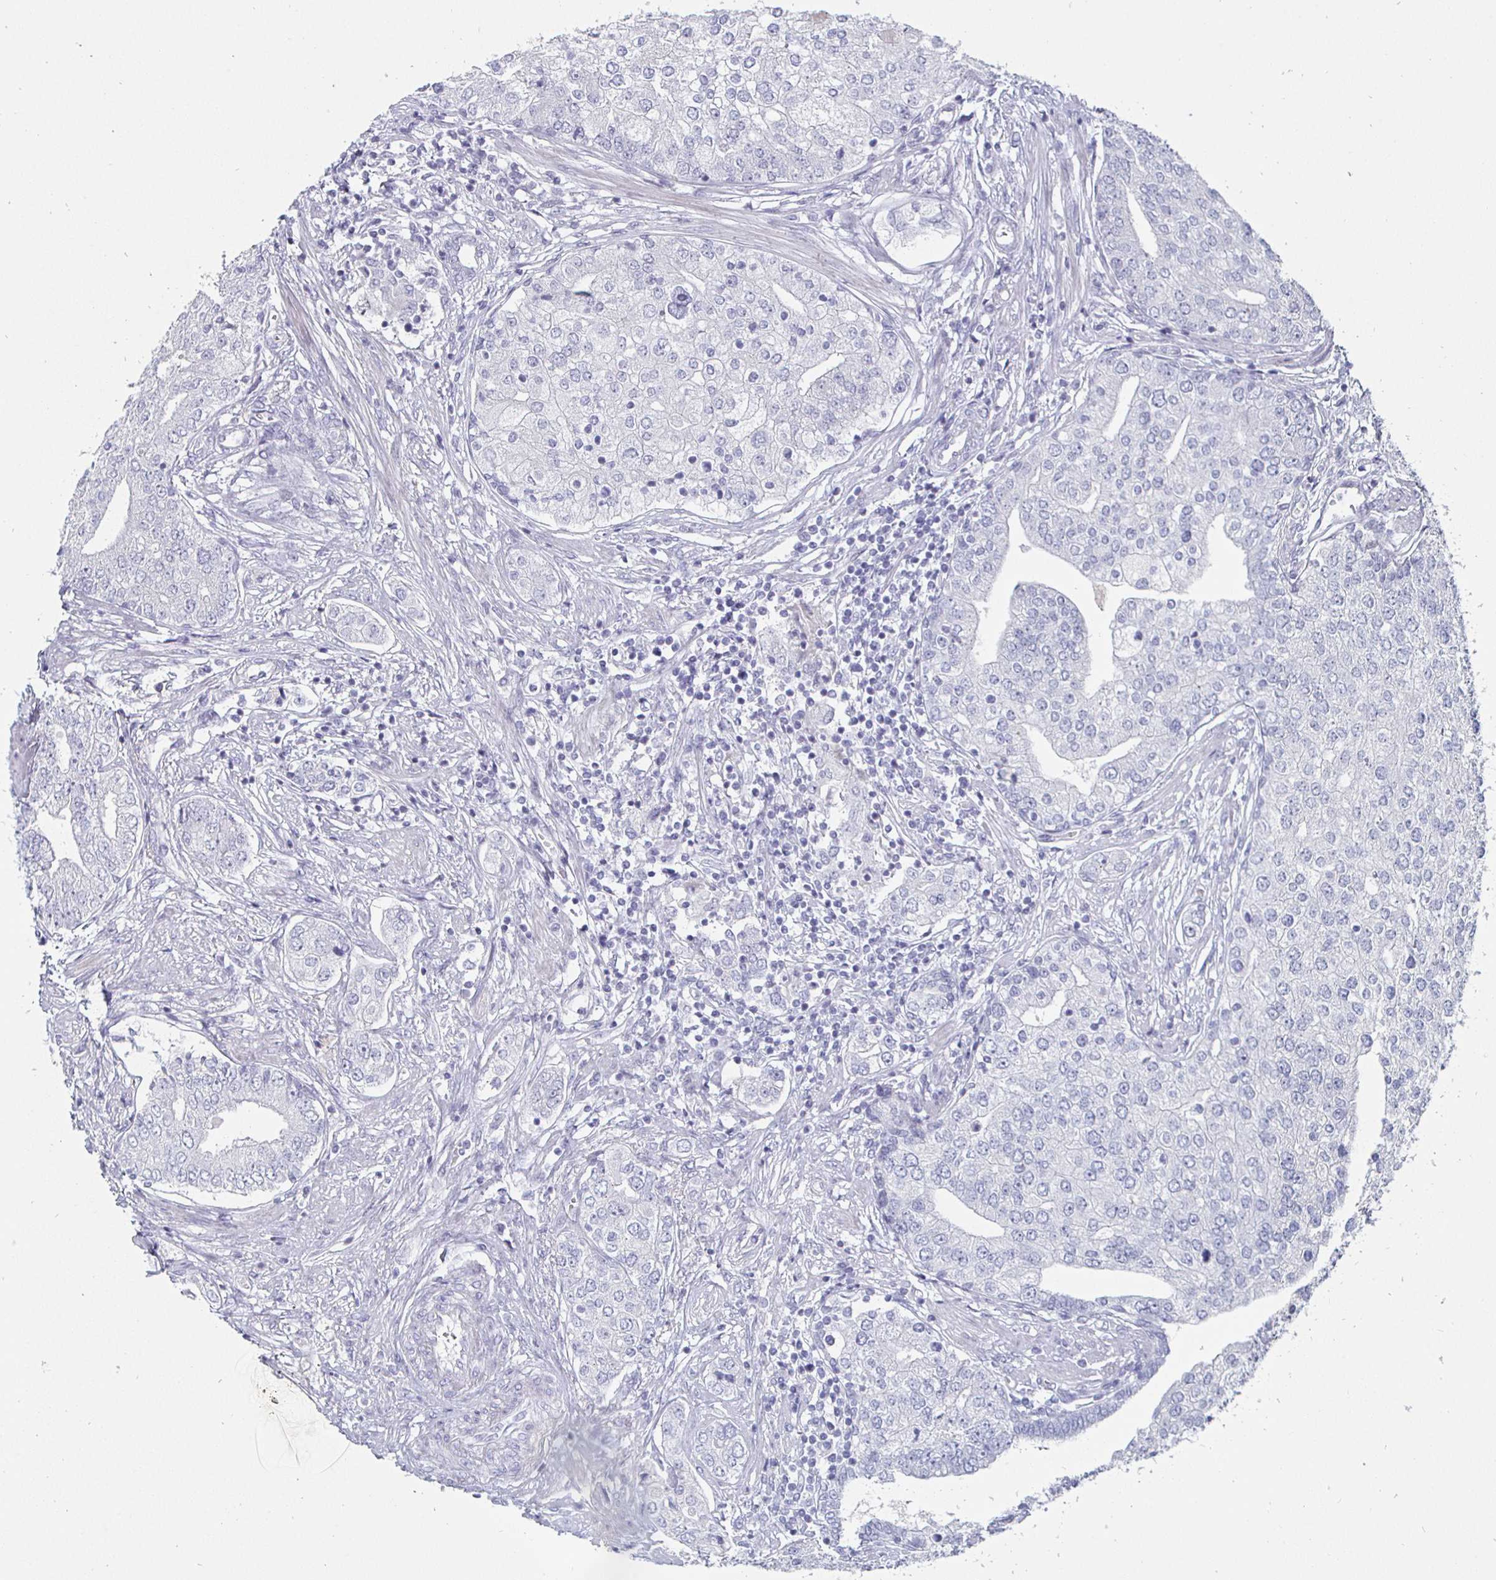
{"staining": {"intensity": "negative", "quantity": "none", "location": "none"}, "tissue": "prostate cancer", "cell_type": "Tumor cells", "image_type": "cancer", "snomed": [{"axis": "morphology", "description": "Adenocarcinoma, High grade"}, {"axis": "topography", "description": "Prostate"}], "caption": "Tumor cells show no significant expression in prostate high-grade adenocarcinoma.", "gene": "DMRTB1", "patient": {"sex": "male", "age": 60}}